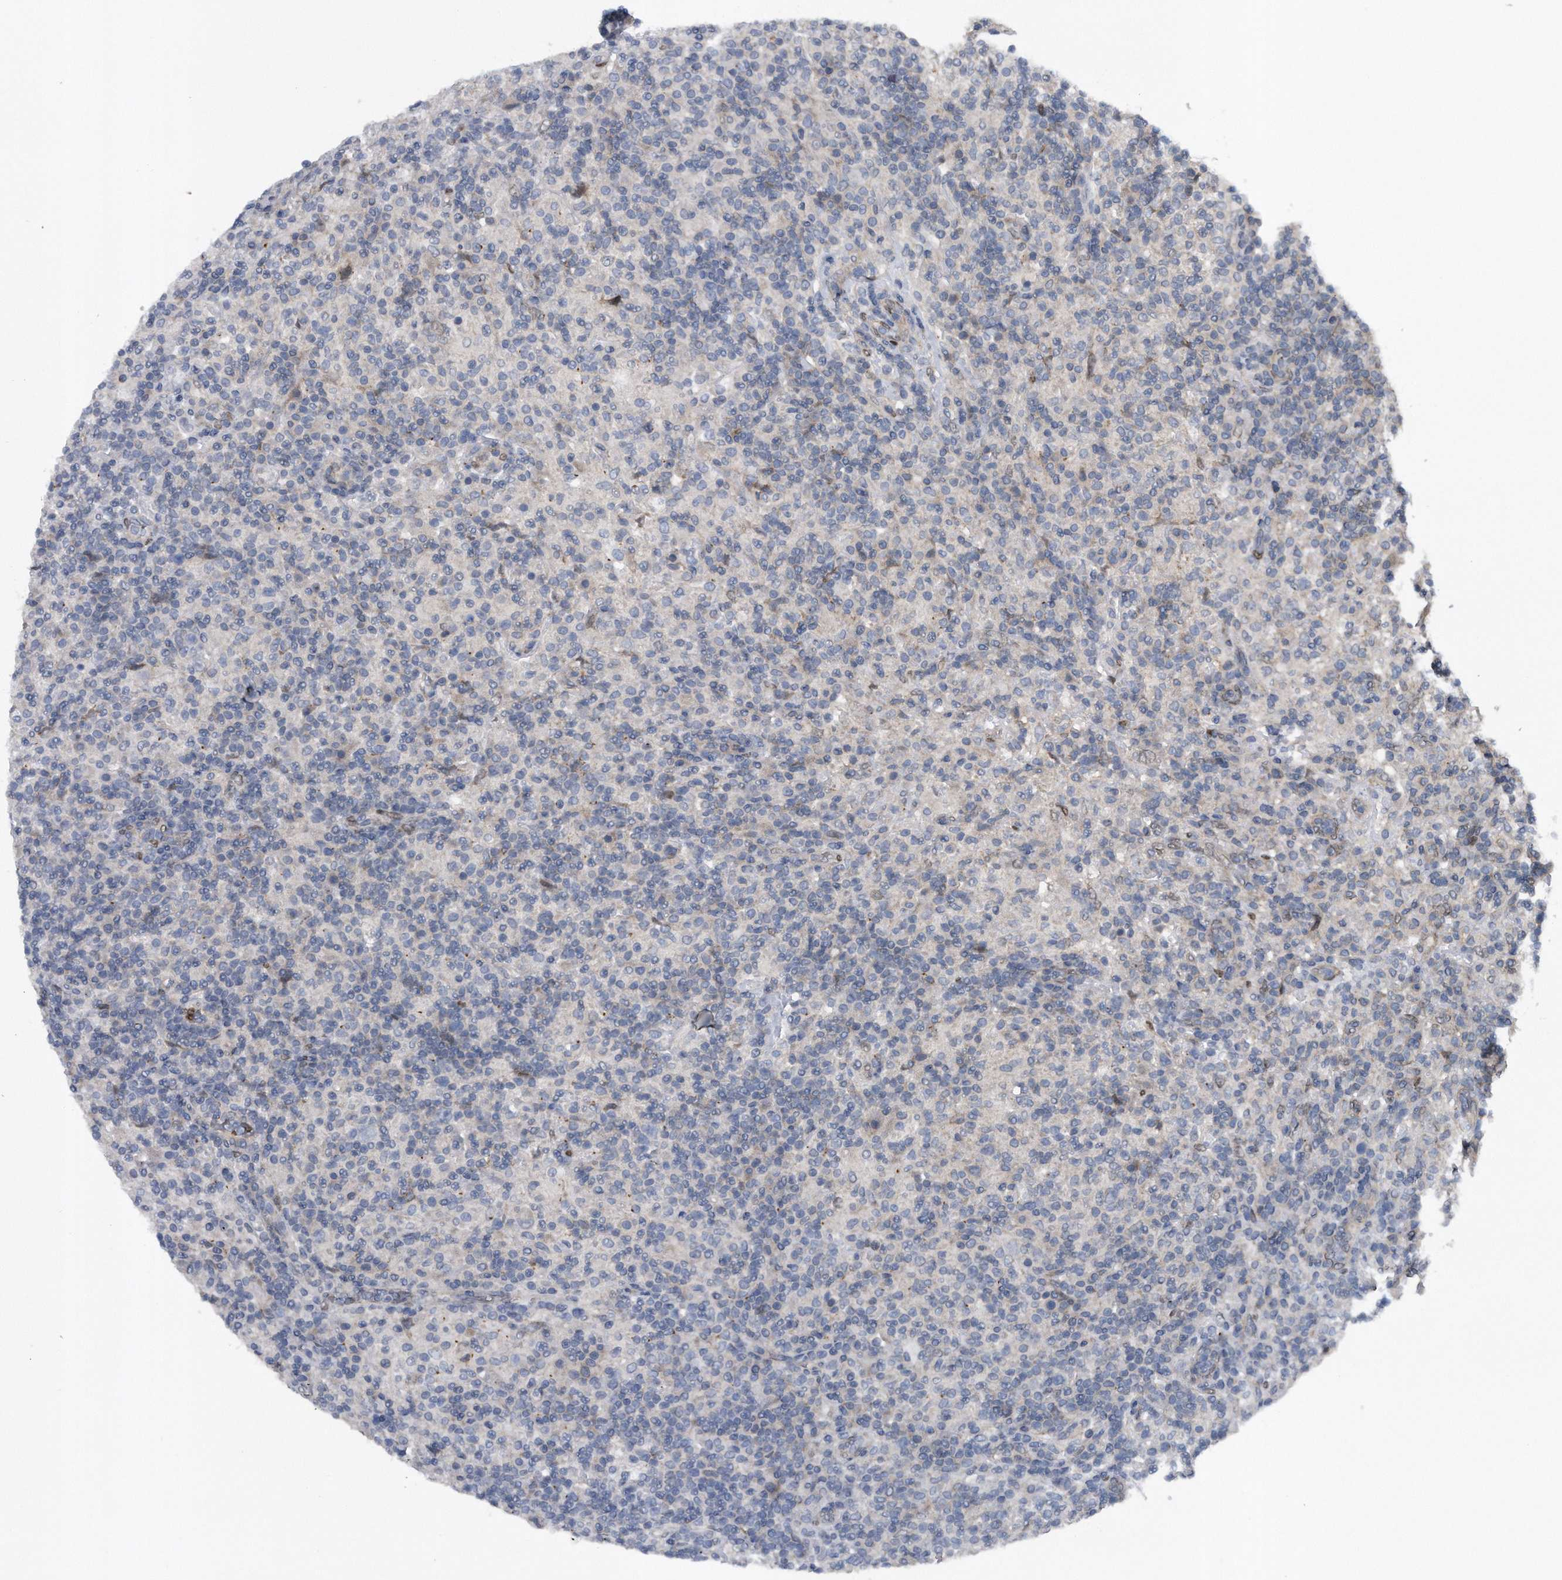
{"staining": {"intensity": "negative", "quantity": "none", "location": "none"}, "tissue": "lymphoma", "cell_type": "Tumor cells", "image_type": "cancer", "snomed": [{"axis": "morphology", "description": "Hodgkin's disease, NOS"}, {"axis": "topography", "description": "Lymph node"}], "caption": "Tumor cells are negative for protein expression in human lymphoma.", "gene": "ZNF79", "patient": {"sex": "male", "age": 70}}